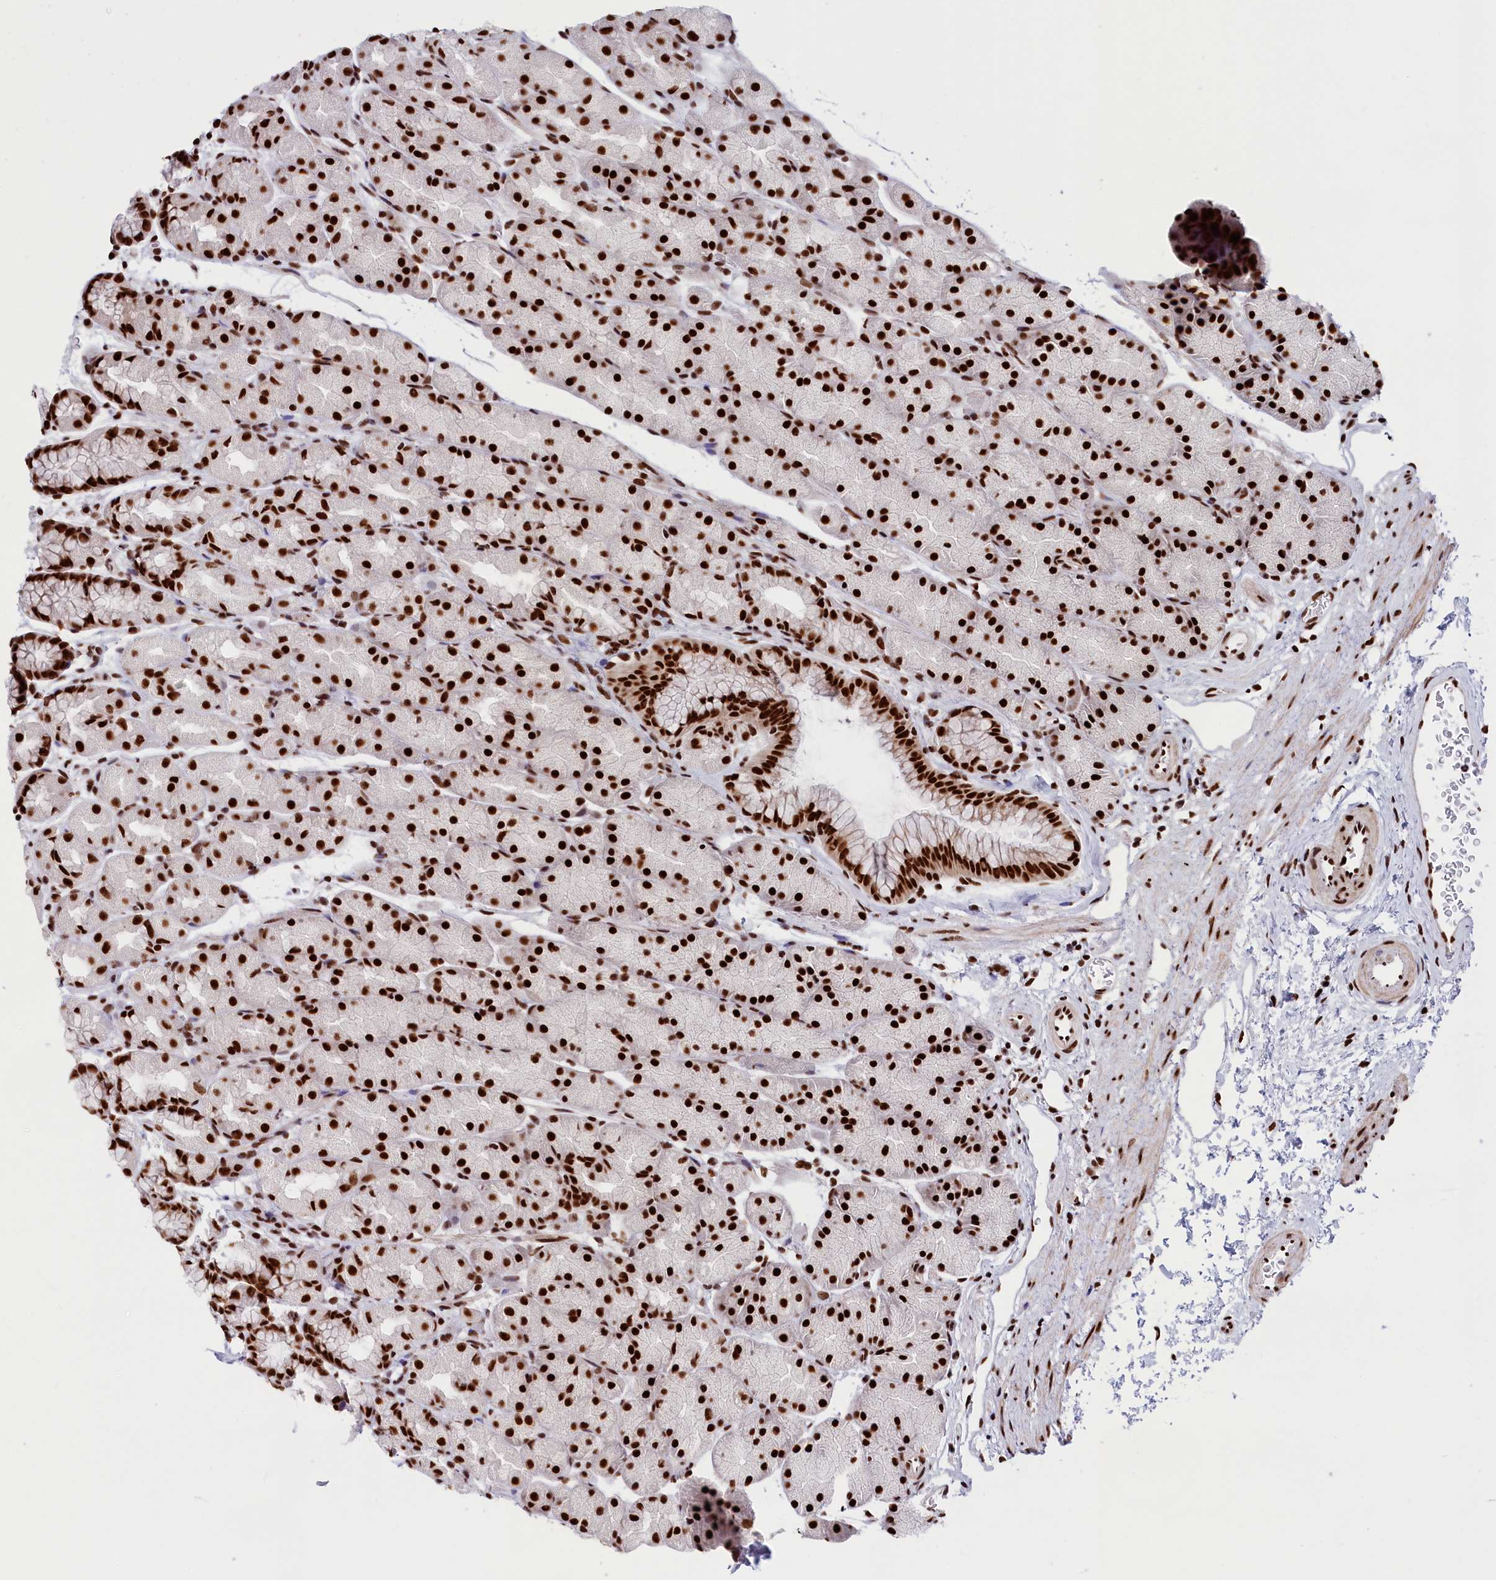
{"staining": {"intensity": "strong", "quantity": ">75%", "location": "nuclear"}, "tissue": "stomach", "cell_type": "Glandular cells", "image_type": "normal", "snomed": [{"axis": "morphology", "description": "Normal tissue, NOS"}, {"axis": "topography", "description": "Stomach, upper"}, {"axis": "topography", "description": "Stomach"}], "caption": "Stomach stained for a protein (brown) displays strong nuclear positive staining in approximately >75% of glandular cells.", "gene": "SNRNP70", "patient": {"sex": "male", "age": 47}}